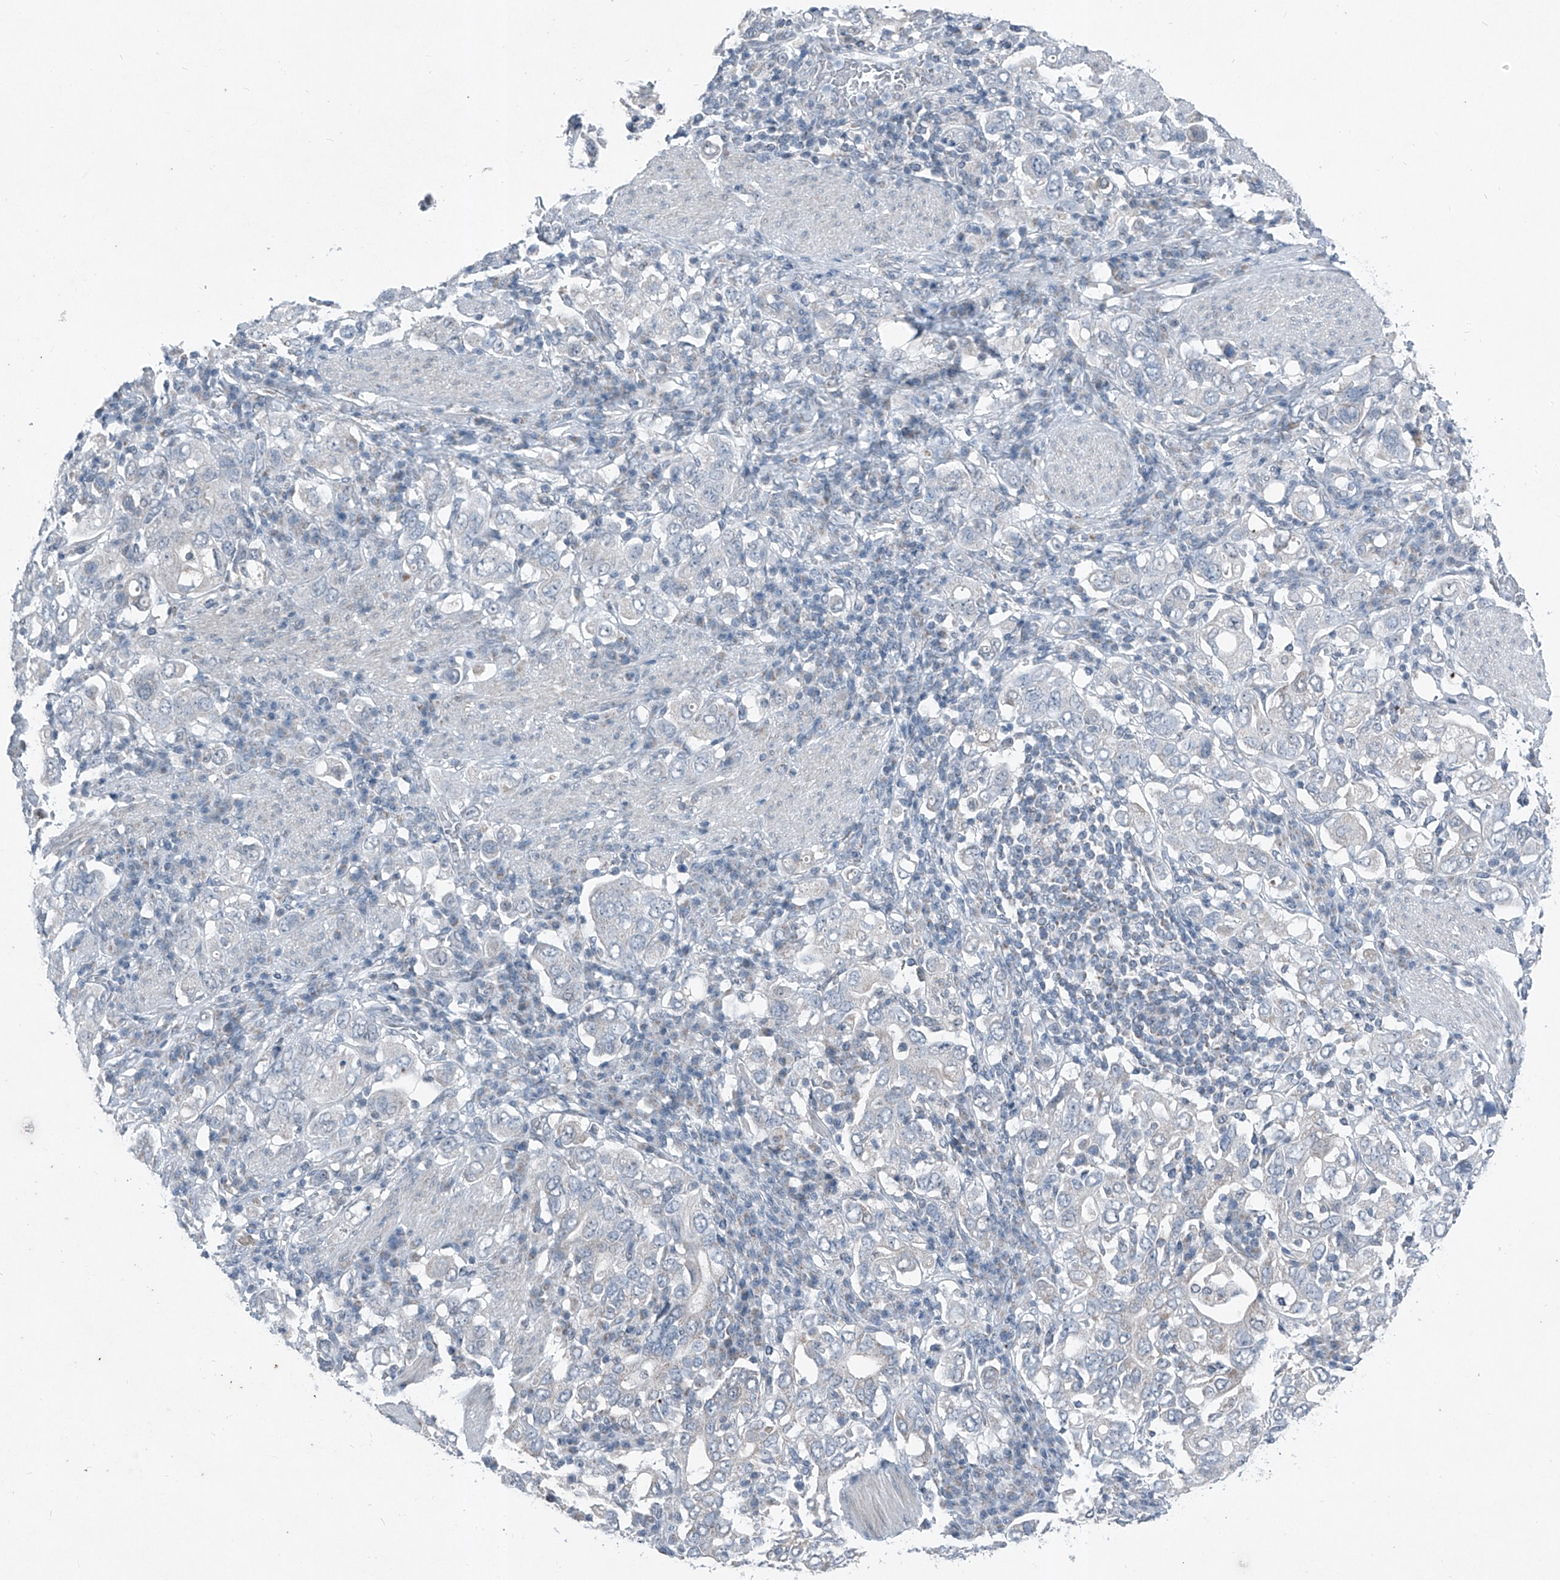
{"staining": {"intensity": "negative", "quantity": "none", "location": "none"}, "tissue": "stomach cancer", "cell_type": "Tumor cells", "image_type": "cancer", "snomed": [{"axis": "morphology", "description": "Adenocarcinoma, NOS"}, {"axis": "topography", "description": "Stomach, upper"}], "caption": "Immunohistochemical staining of stomach cancer (adenocarcinoma) demonstrates no significant staining in tumor cells.", "gene": "DYRK1B", "patient": {"sex": "male", "age": 62}}